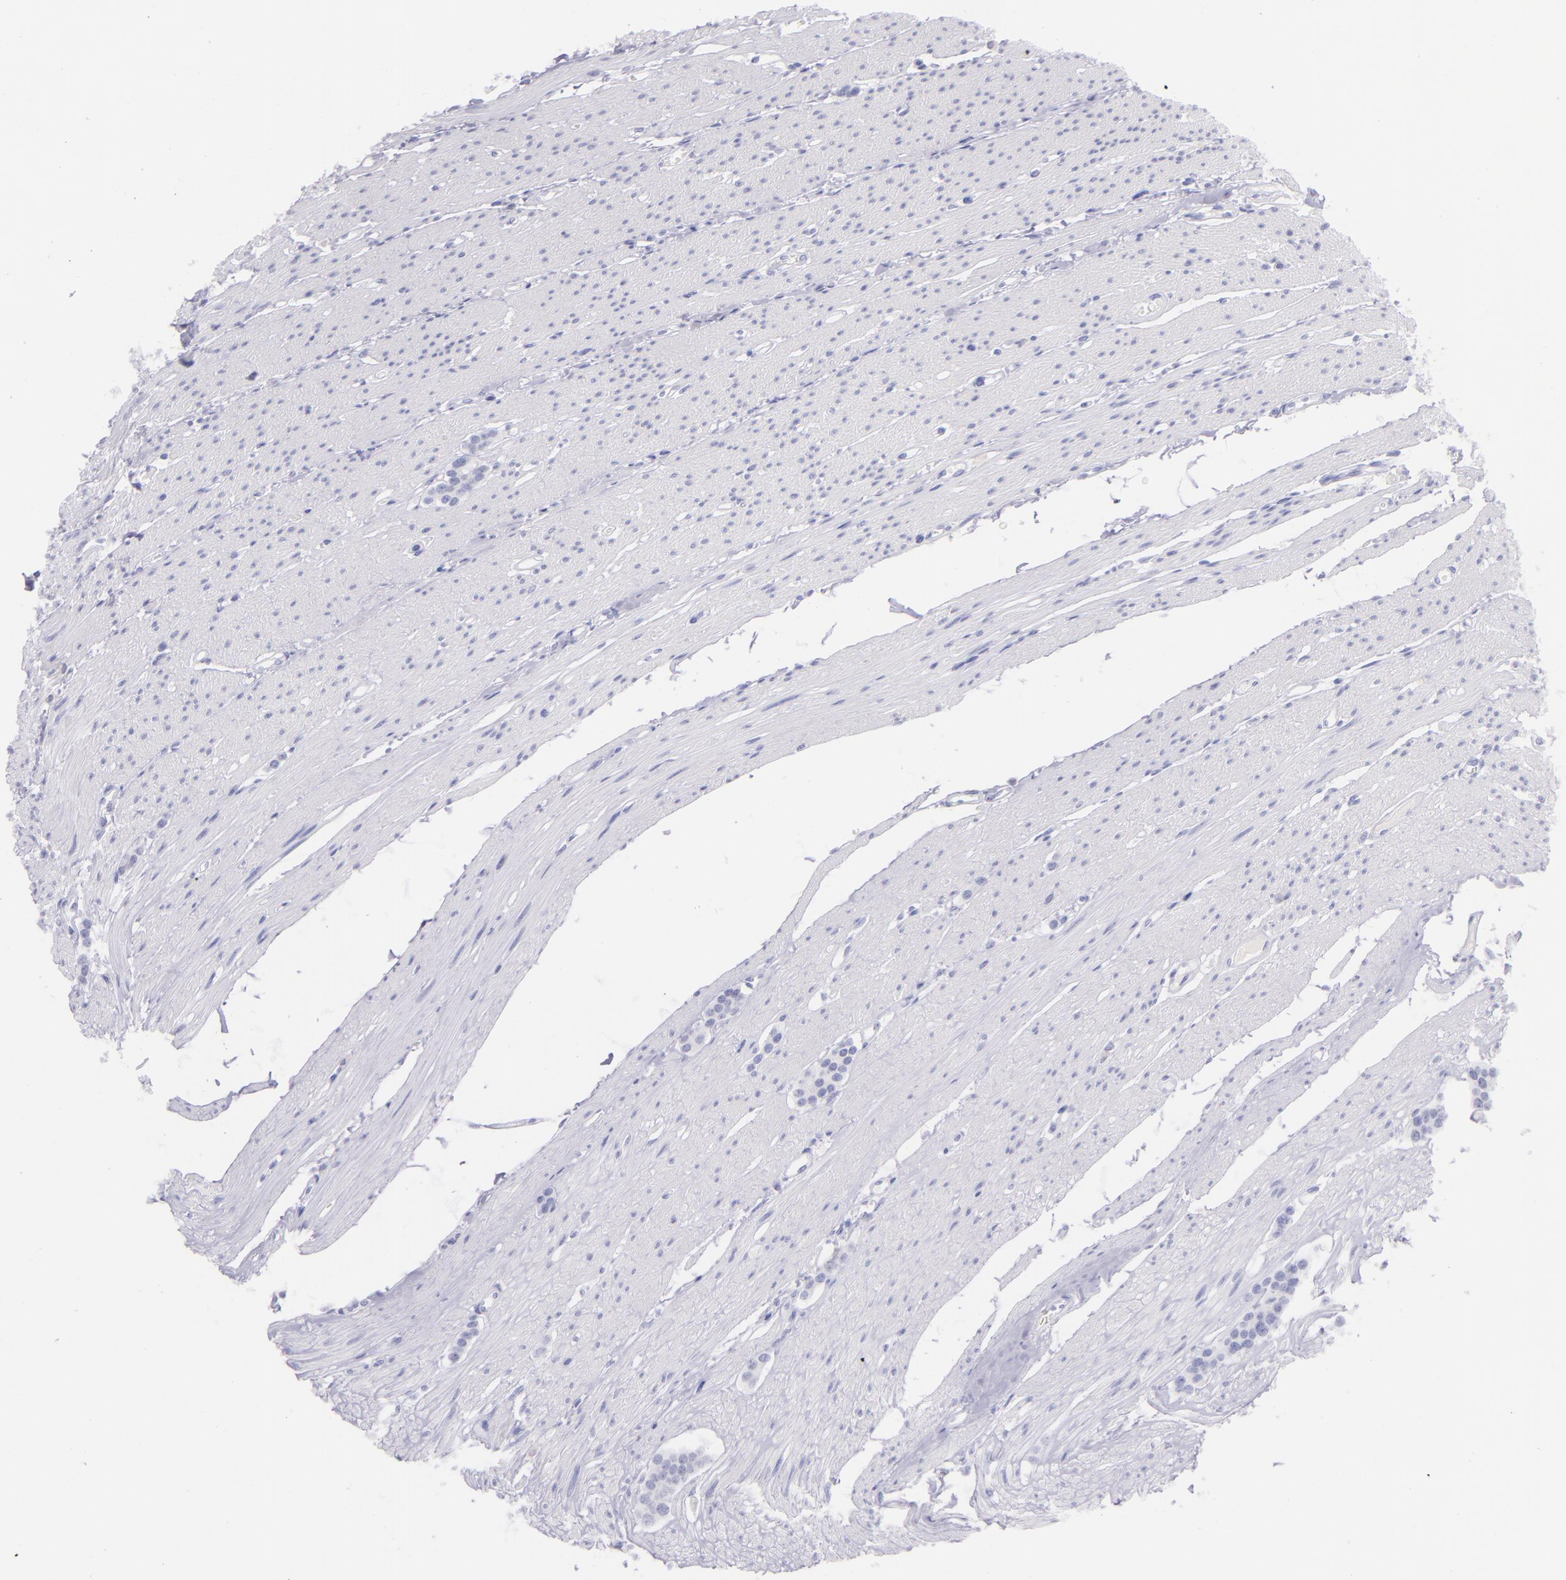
{"staining": {"intensity": "negative", "quantity": "none", "location": "none"}, "tissue": "carcinoid", "cell_type": "Tumor cells", "image_type": "cancer", "snomed": [{"axis": "morphology", "description": "Carcinoid, malignant, NOS"}, {"axis": "topography", "description": "Small intestine"}], "caption": "Tumor cells are negative for brown protein staining in carcinoid.", "gene": "SFTPB", "patient": {"sex": "male", "age": 60}}